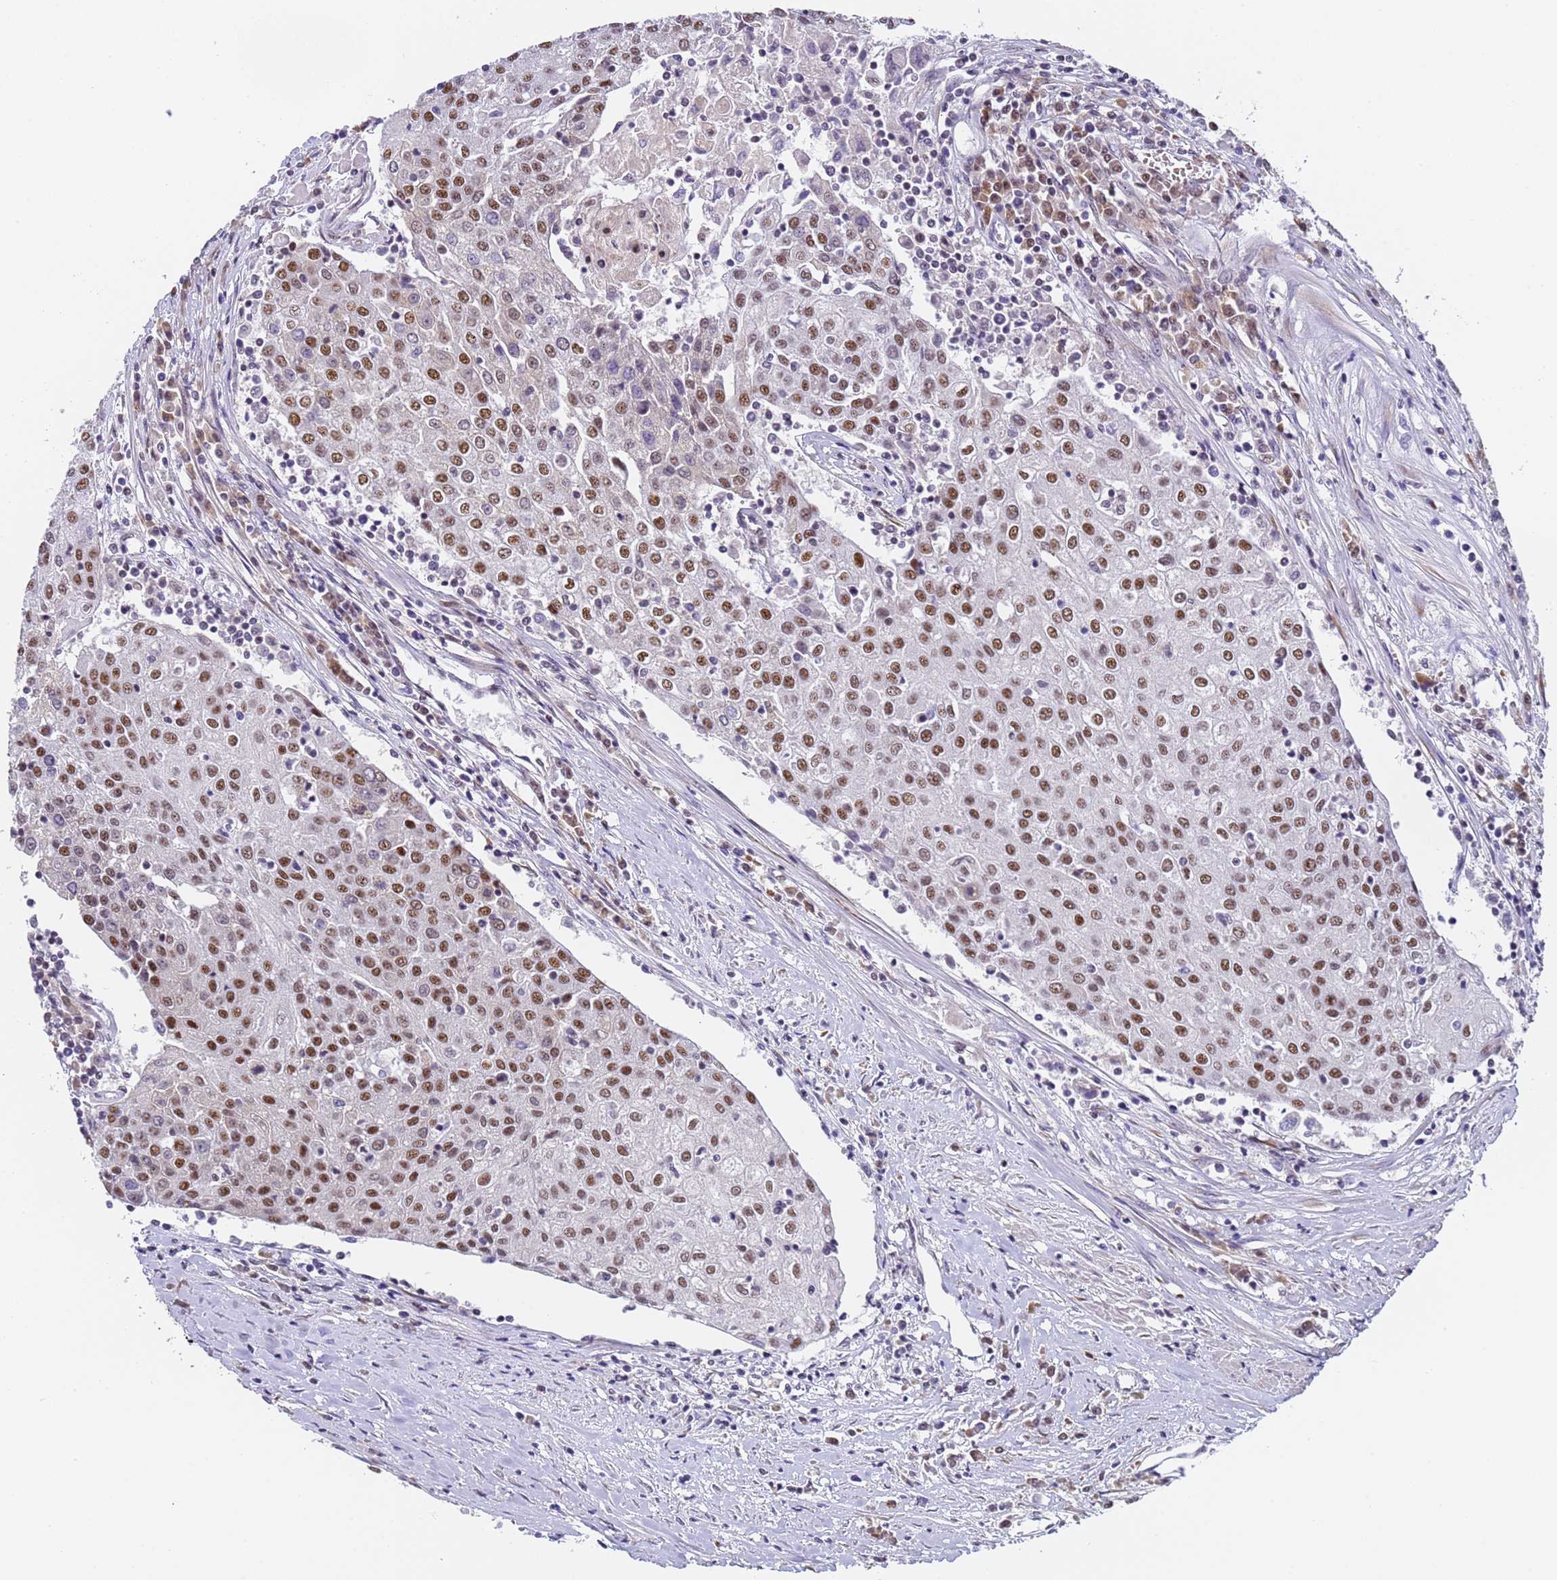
{"staining": {"intensity": "moderate", "quantity": ">75%", "location": "nuclear"}, "tissue": "urothelial cancer", "cell_type": "Tumor cells", "image_type": "cancer", "snomed": [{"axis": "morphology", "description": "Urothelial carcinoma, High grade"}, {"axis": "topography", "description": "Urinary bladder"}], "caption": "Brown immunohistochemical staining in urothelial carcinoma (high-grade) reveals moderate nuclear positivity in about >75% of tumor cells. (IHC, brightfield microscopy, high magnification).", "gene": "FNBP4", "patient": {"sex": "female", "age": 85}}